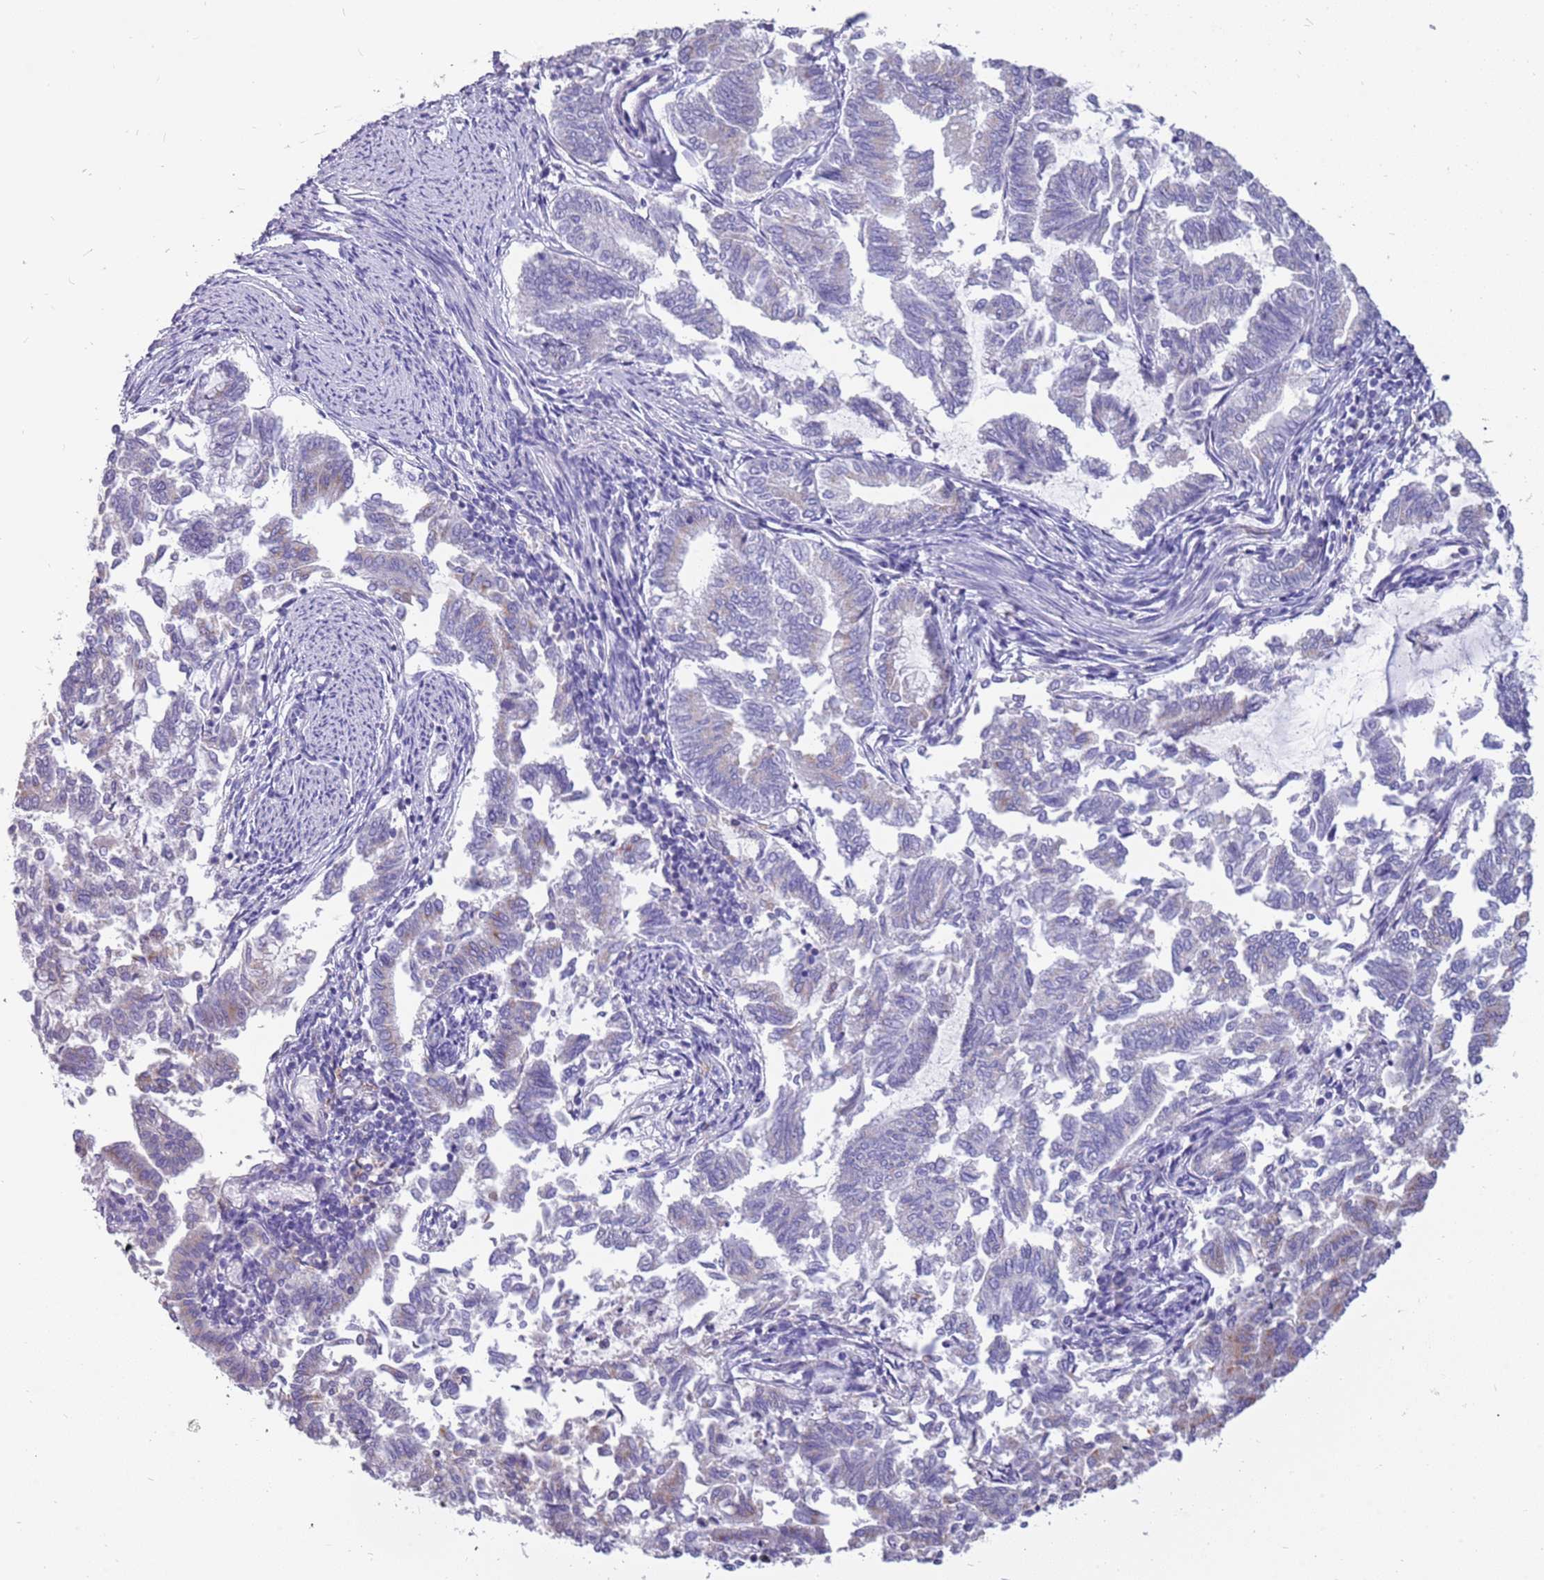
{"staining": {"intensity": "negative", "quantity": "none", "location": "none"}, "tissue": "endometrial cancer", "cell_type": "Tumor cells", "image_type": "cancer", "snomed": [{"axis": "morphology", "description": "Adenocarcinoma, NOS"}, {"axis": "topography", "description": "Endometrium"}], "caption": "This is an immunohistochemistry micrograph of endometrial cancer (adenocarcinoma). There is no expression in tumor cells.", "gene": "RHCG", "patient": {"sex": "female", "age": 79}}